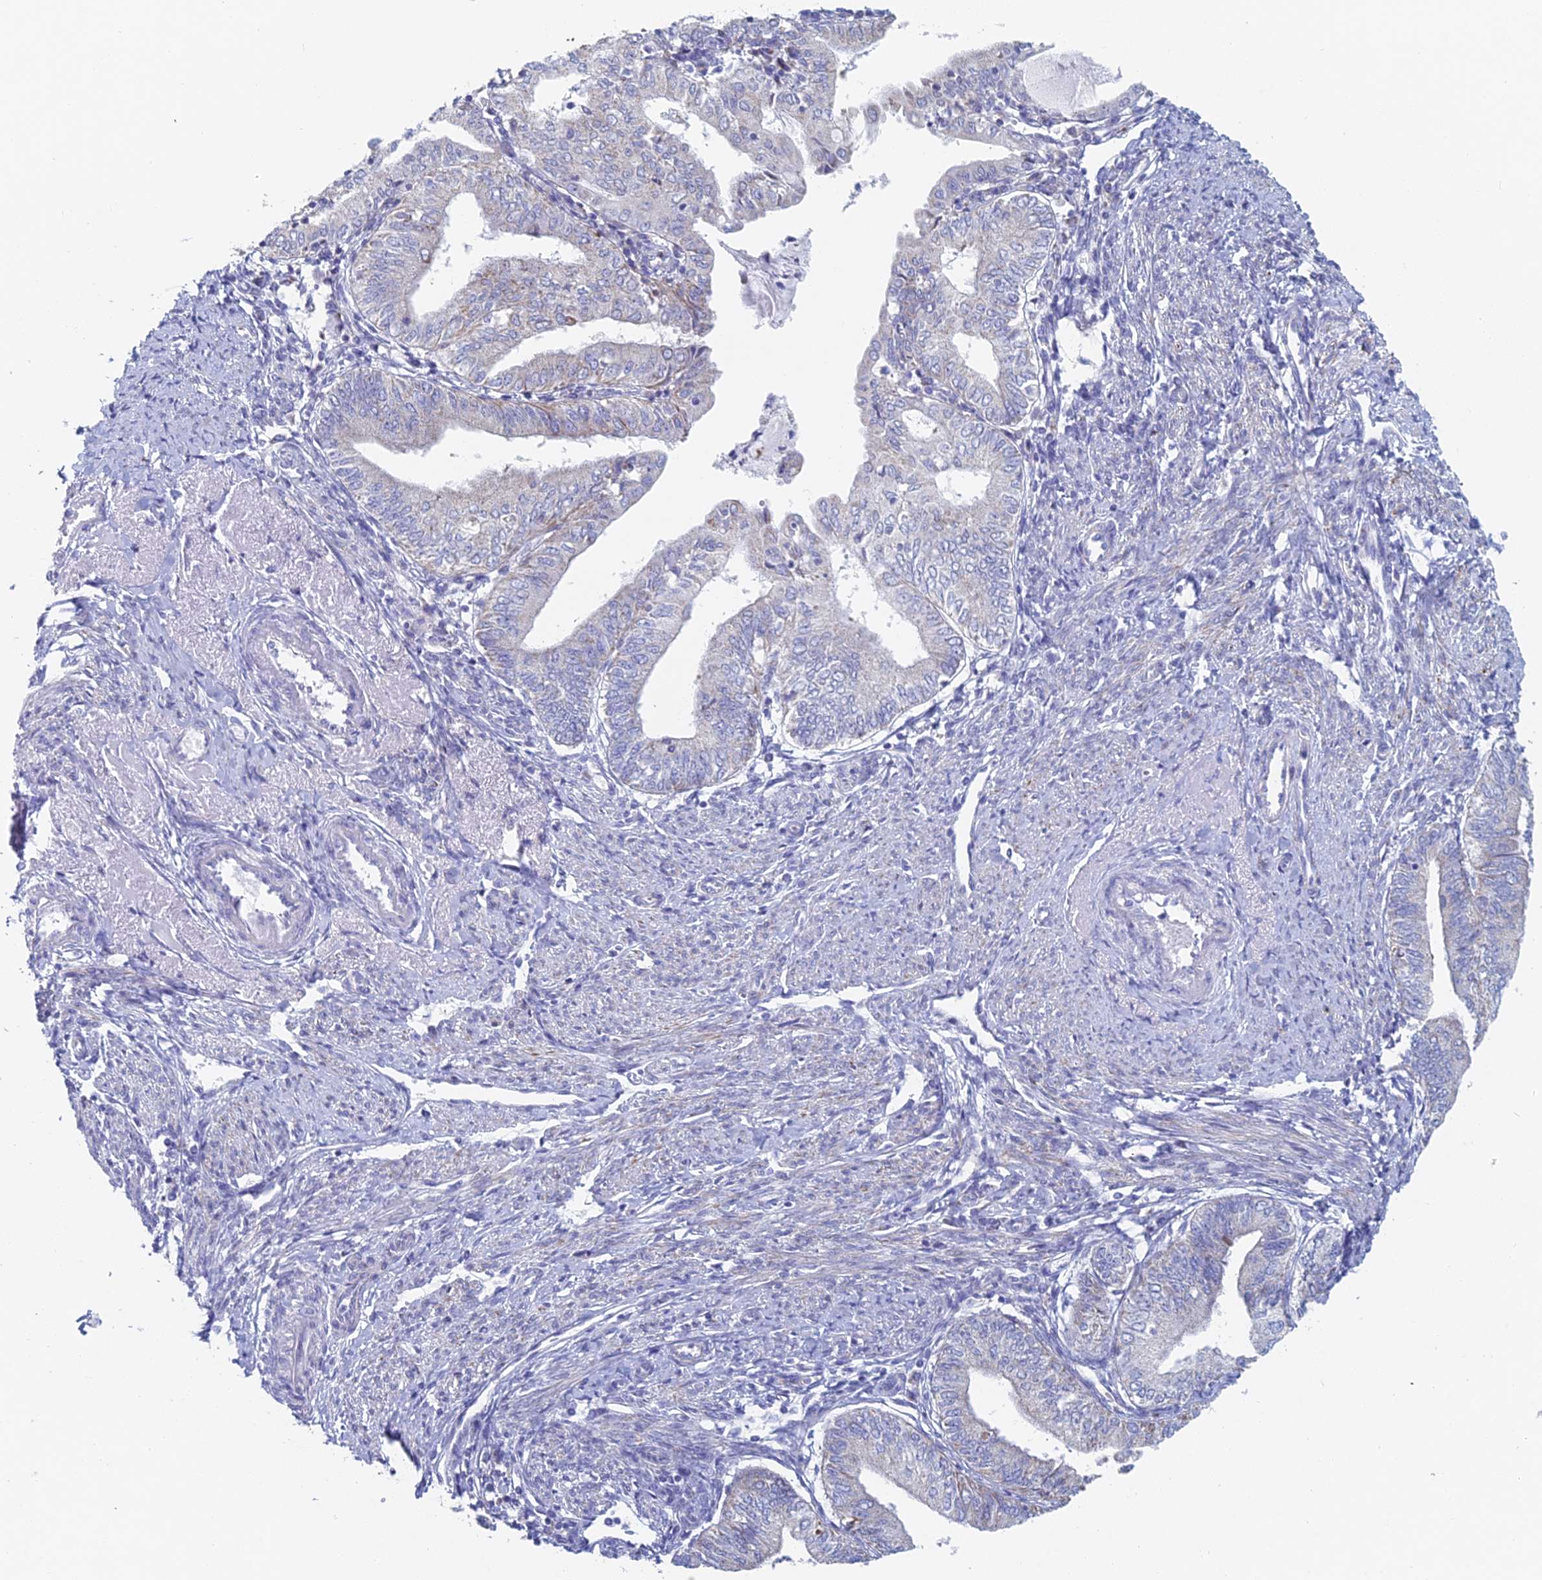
{"staining": {"intensity": "negative", "quantity": "none", "location": "none"}, "tissue": "endometrial cancer", "cell_type": "Tumor cells", "image_type": "cancer", "snomed": [{"axis": "morphology", "description": "Adenocarcinoma, NOS"}, {"axis": "topography", "description": "Endometrium"}], "caption": "IHC histopathology image of human endometrial cancer stained for a protein (brown), which exhibits no positivity in tumor cells. (DAB (3,3'-diaminobenzidine) immunohistochemistry (IHC), high magnification).", "gene": "ACSM1", "patient": {"sex": "female", "age": 66}}